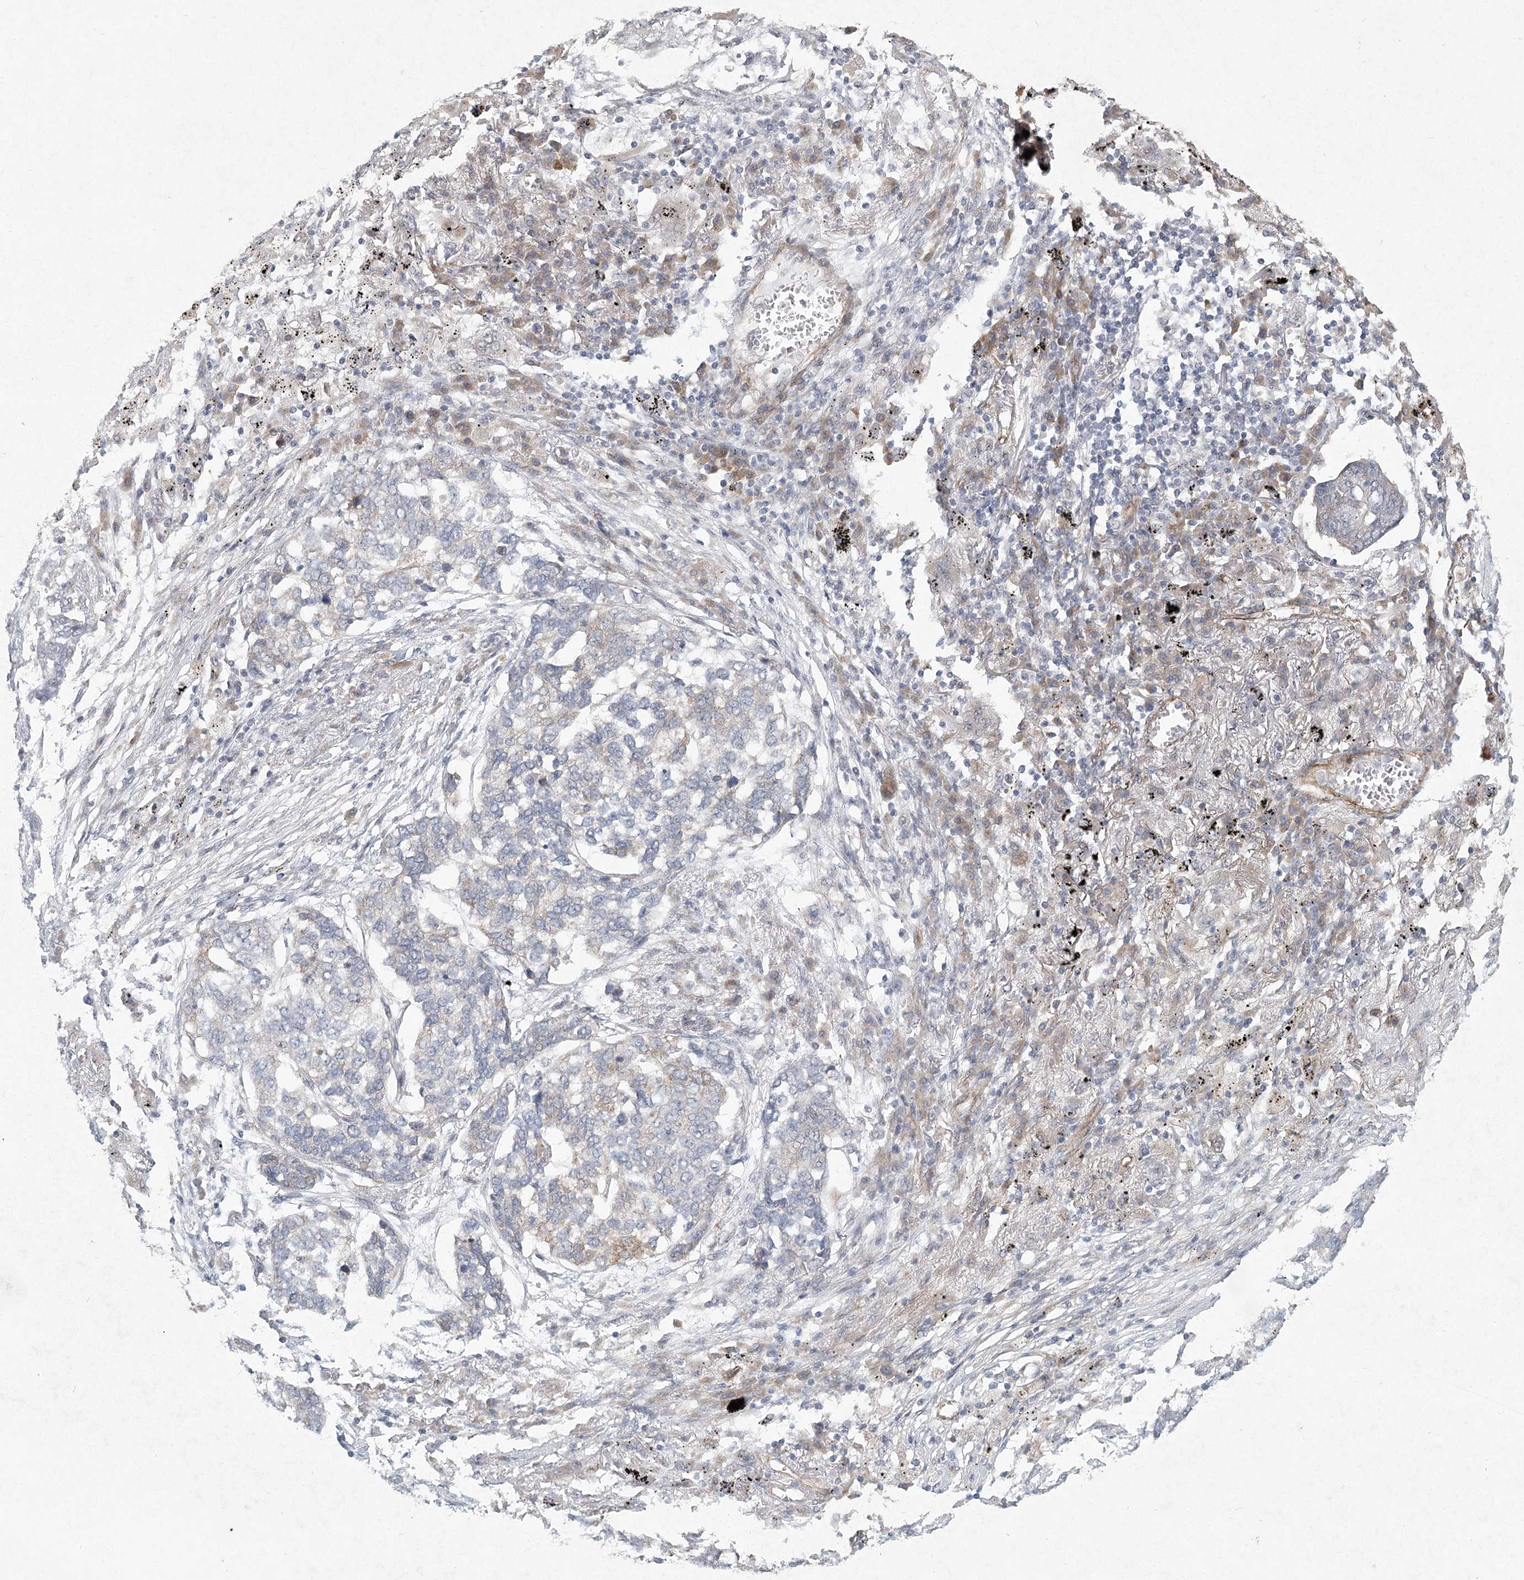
{"staining": {"intensity": "negative", "quantity": "none", "location": "none"}, "tissue": "lung cancer", "cell_type": "Tumor cells", "image_type": "cancer", "snomed": [{"axis": "morphology", "description": "Squamous cell carcinoma, NOS"}, {"axis": "topography", "description": "Lung"}], "caption": "Photomicrograph shows no protein positivity in tumor cells of lung squamous cell carcinoma tissue.", "gene": "MEPE", "patient": {"sex": "female", "age": 63}}